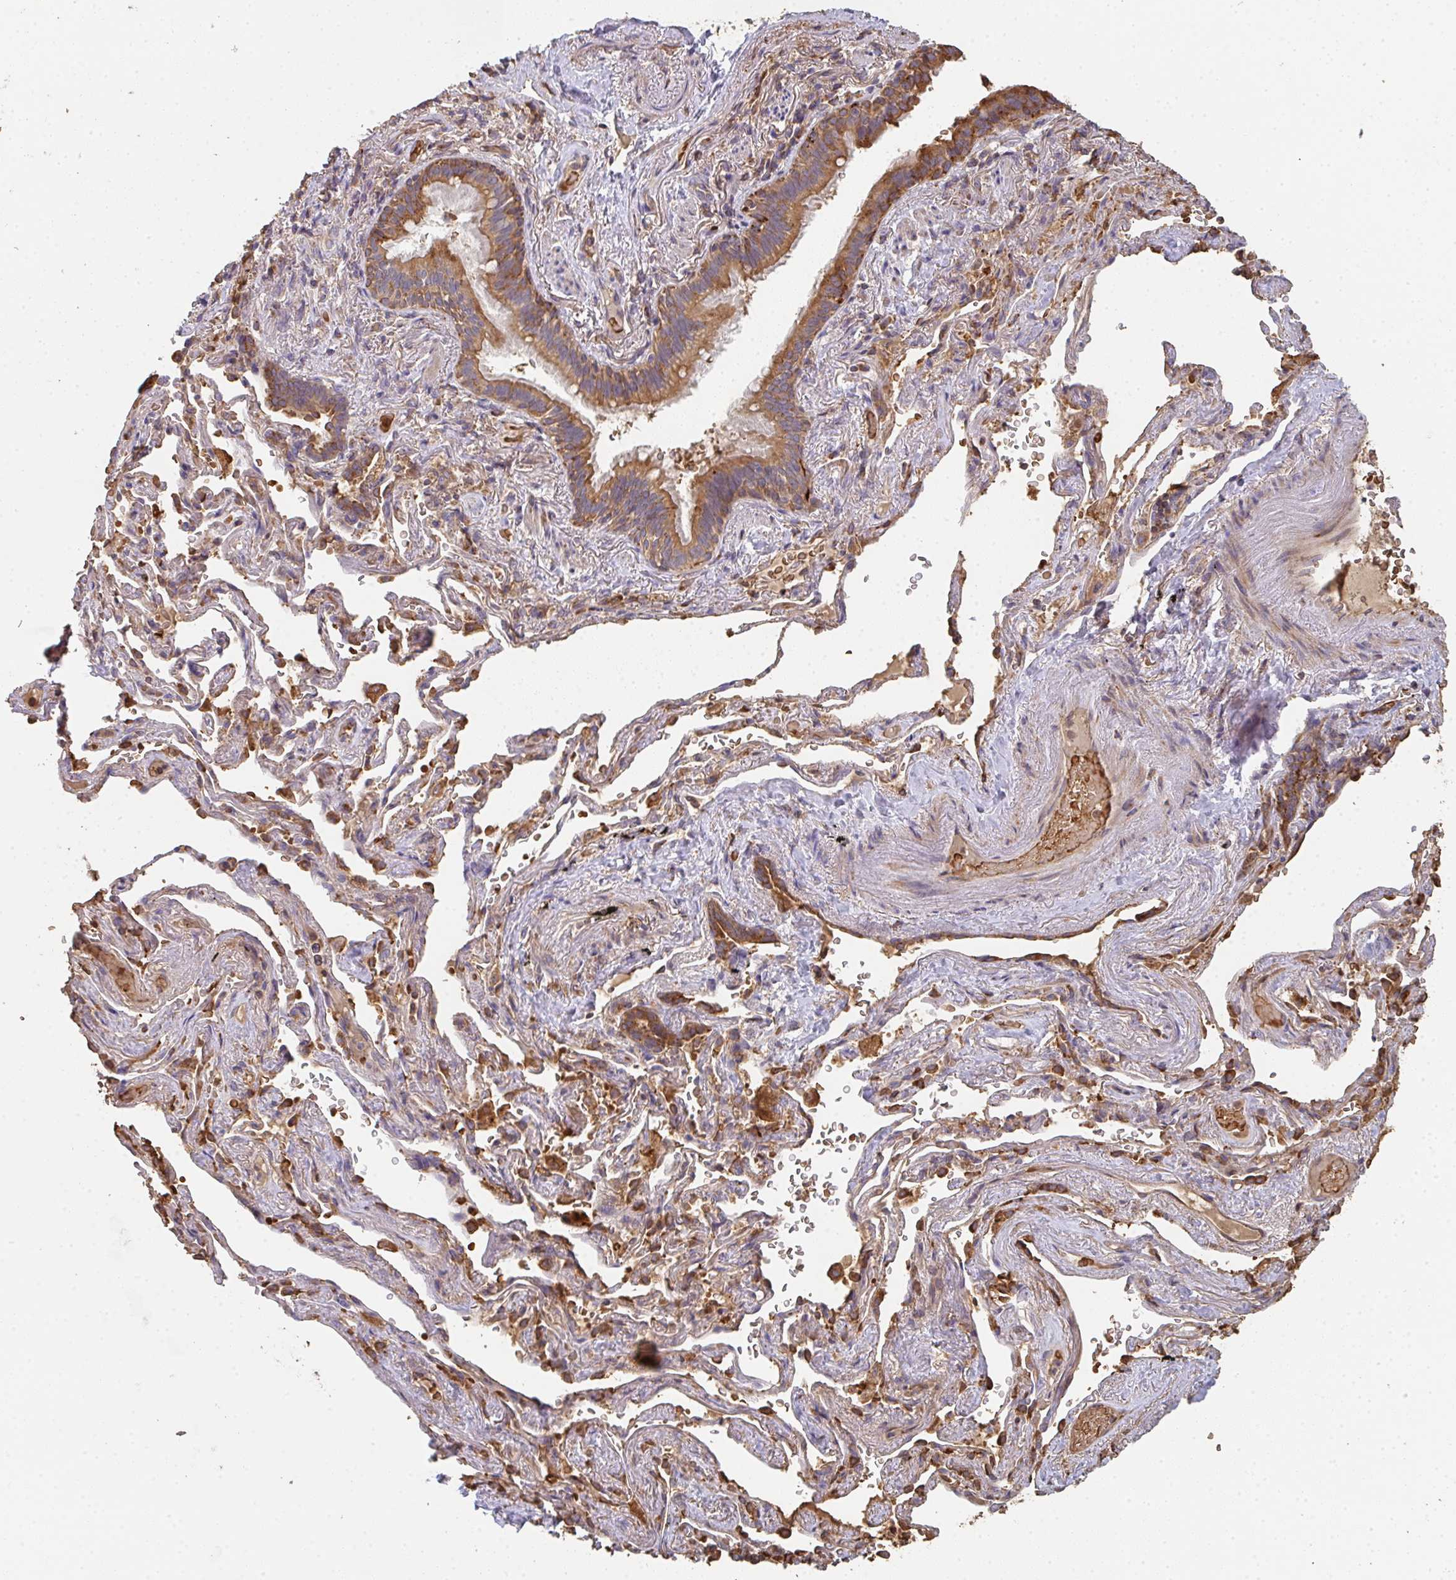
{"staining": {"intensity": "moderate", "quantity": ">75%", "location": "cytoplasmic/membranous"}, "tissue": "bronchus", "cell_type": "Respiratory epithelial cells", "image_type": "normal", "snomed": [{"axis": "morphology", "description": "Normal tissue, NOS"}, {"axis": "topography", "description": "Bronchus"}], "caption": "Immunohistochemical staining of normal bronchus shows medium levels of moderate cytoplasmic/membranous expression in about >75% of respiratory epithelial cells. (Stains: DAB in brown, nuclei in blue, Microscopy: brightfield microscopy at high magnification).", "gene": "POLG", "patient": {"sex": "male", "age": 70}}